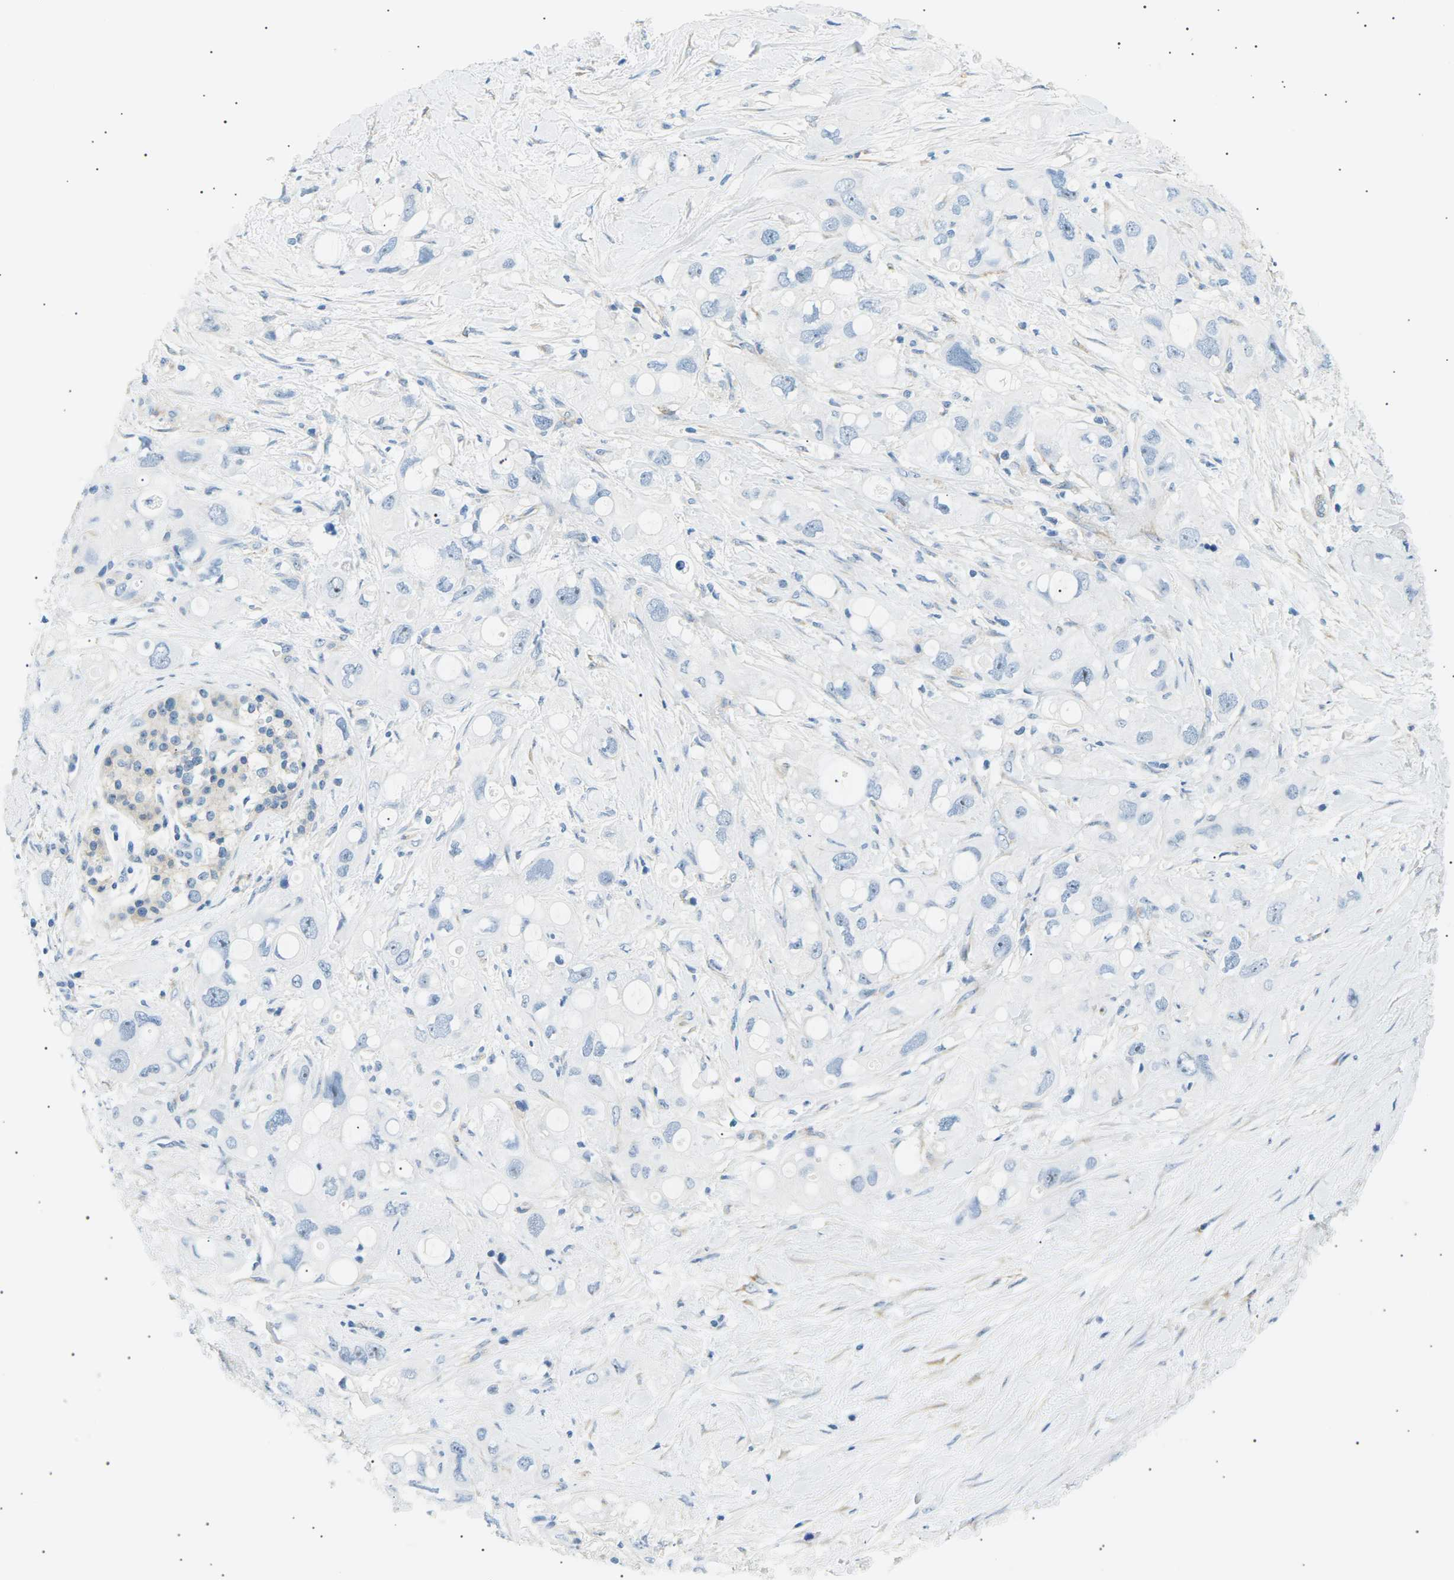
{"staining": {"intensity": "negative", "quantity": "none", "location": "none"}, "tissue": "pancreatic cancer", "cell_type": "Tumor cells", "image_type": "cancer", "snomed": [{"axis": "morphology", "description": "Adenocarcinoma, NOS"}, {"axis": "topography", "description": "Pancreas"}], "caption": "IHC of adenocarcinoma (pancreatic) displays no positivity in tumor cells.", "gene": "SEPTIN5", "patient": {"sex": "female", "age": 56}}